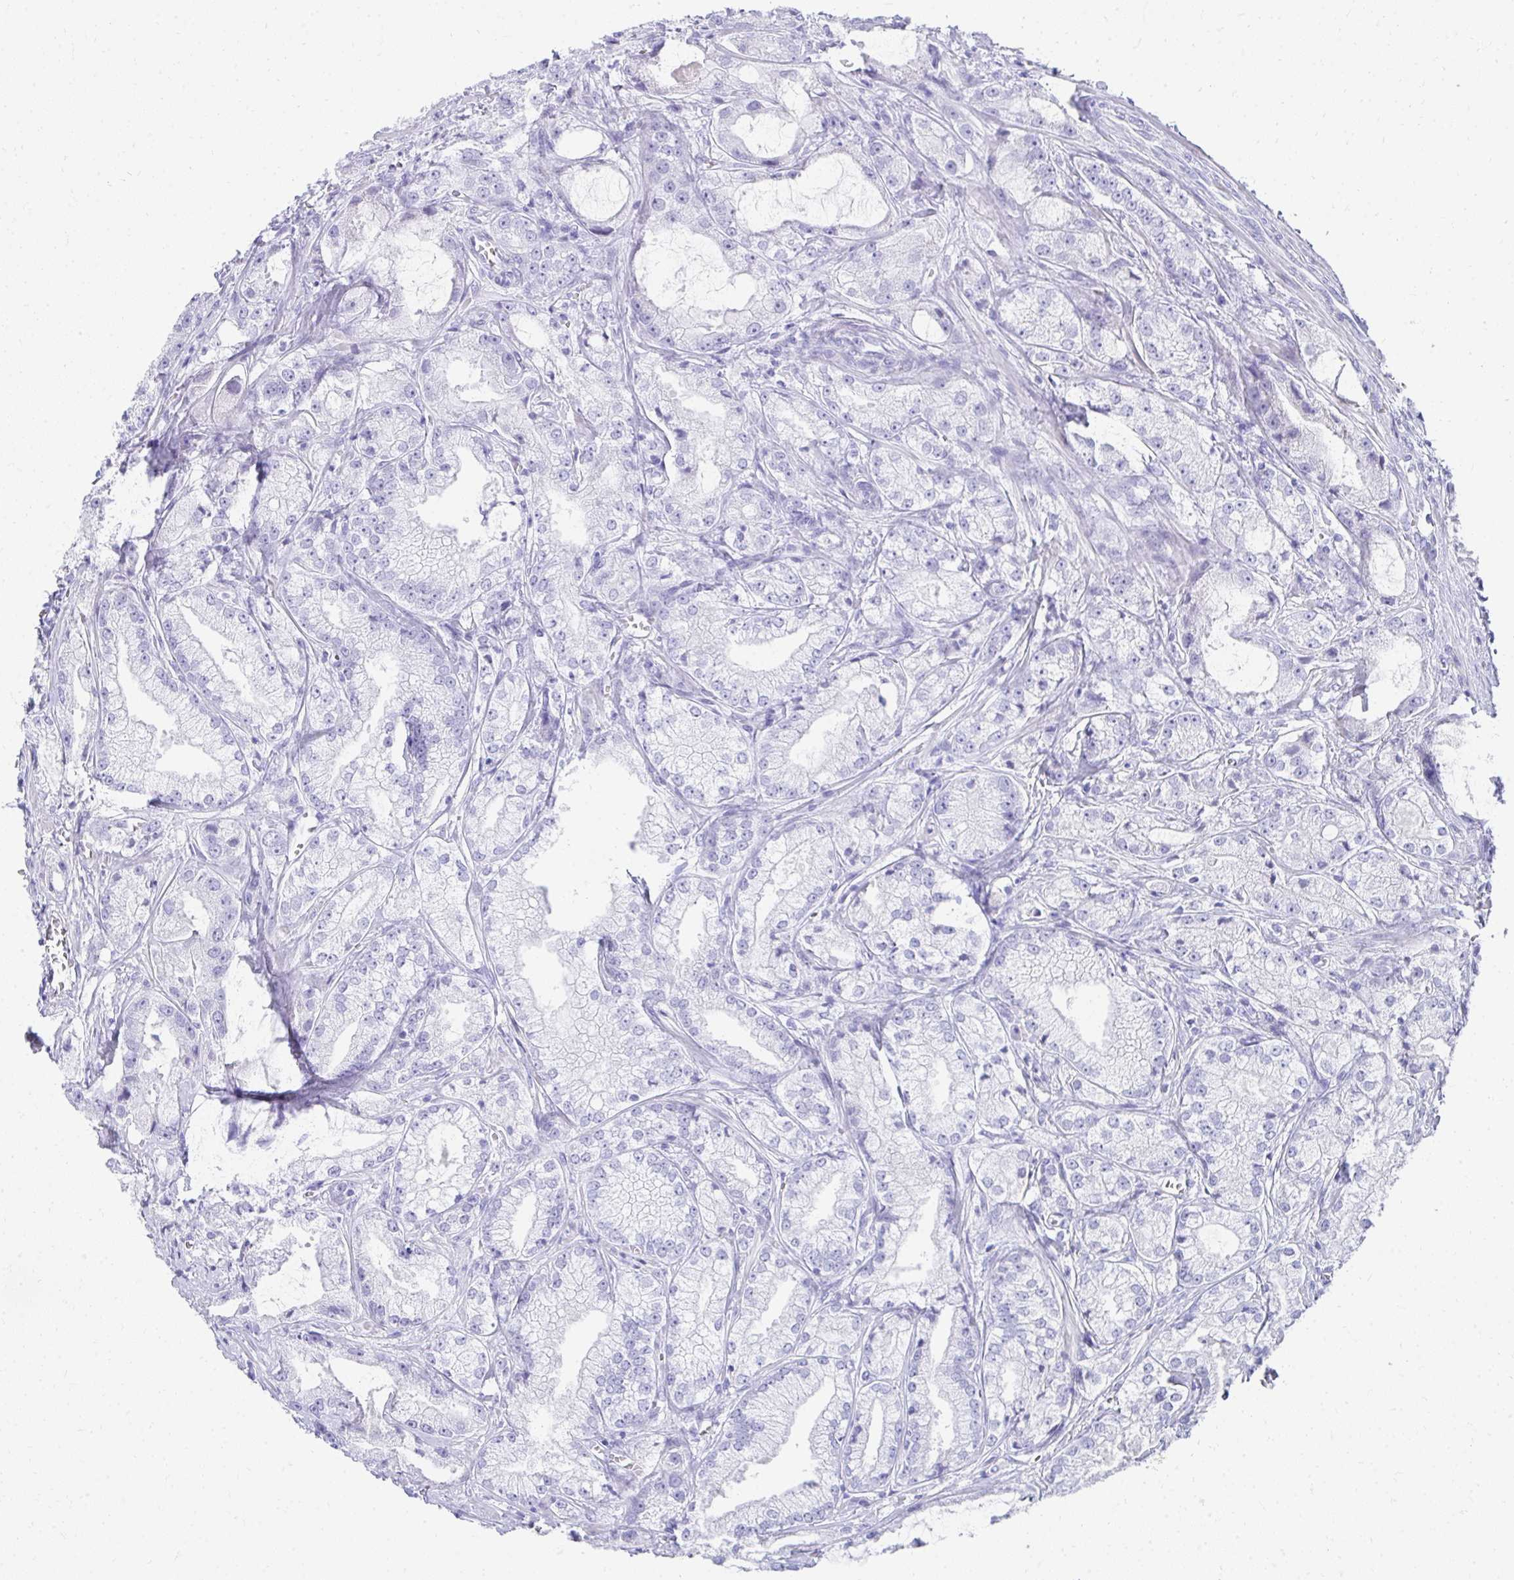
{"staining": {"intensity": "negative", "quantity": "none", "location": "none"}, "tissue": "prostate cancer", "cell_type": "Tumor cells", "image_type": "cancer", "snomed": [{"axis": "morphology", "description": "Adenocarcinoma, High grade"}, {"axis": "topography", "description": "Prostate"}], "caption": "Tumor cells show no significant protein staining in prostate cancer (high-grade adenocarcinoma). (Immunohistochemistry (ihc), brightfield microscopy, high magnification).", "gene": "TNNT1", "patient": {"sex": "male", "age": 64}}